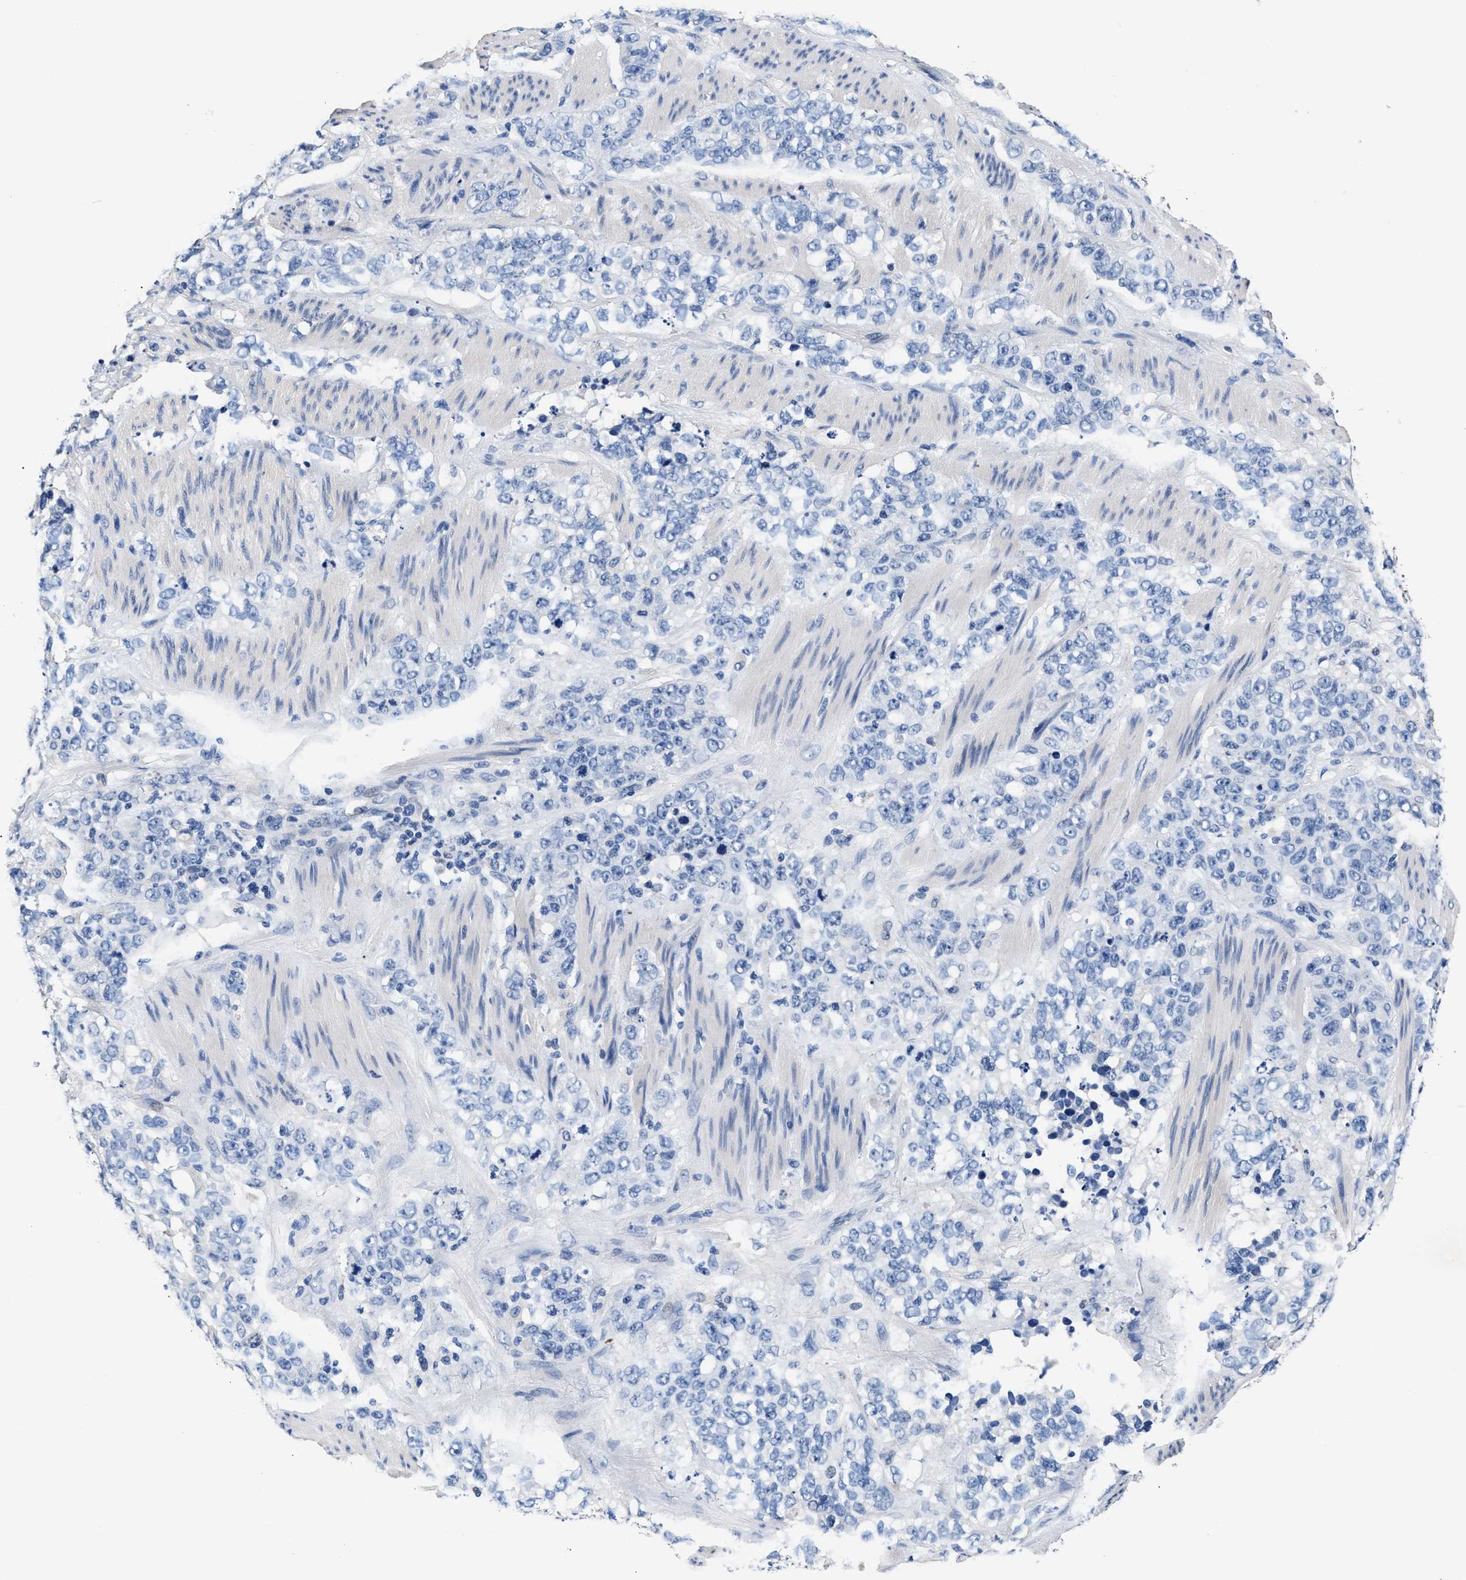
{"staining": {"intensity": "negative", "quantity": "none", "location": "none"}, "tissue": "stomach cancer", "cell_type": "Tumor cells", "image_type": "cancer", "snomed": [{"axis": "morphology", "description": "Adenocarcinoma, NOS"}, {"axis": "topography", "description": "Stomach"}], "caption": "Immunohistochemistry (IHC) photomicrograph of neoplastic tissue: human stomach cancer (adenocarcinoma) stained with DAB displays no significant protein staining in tumor cells.", "gene": "GSTM1", "patient": {"sex": "male", "age": 48}}